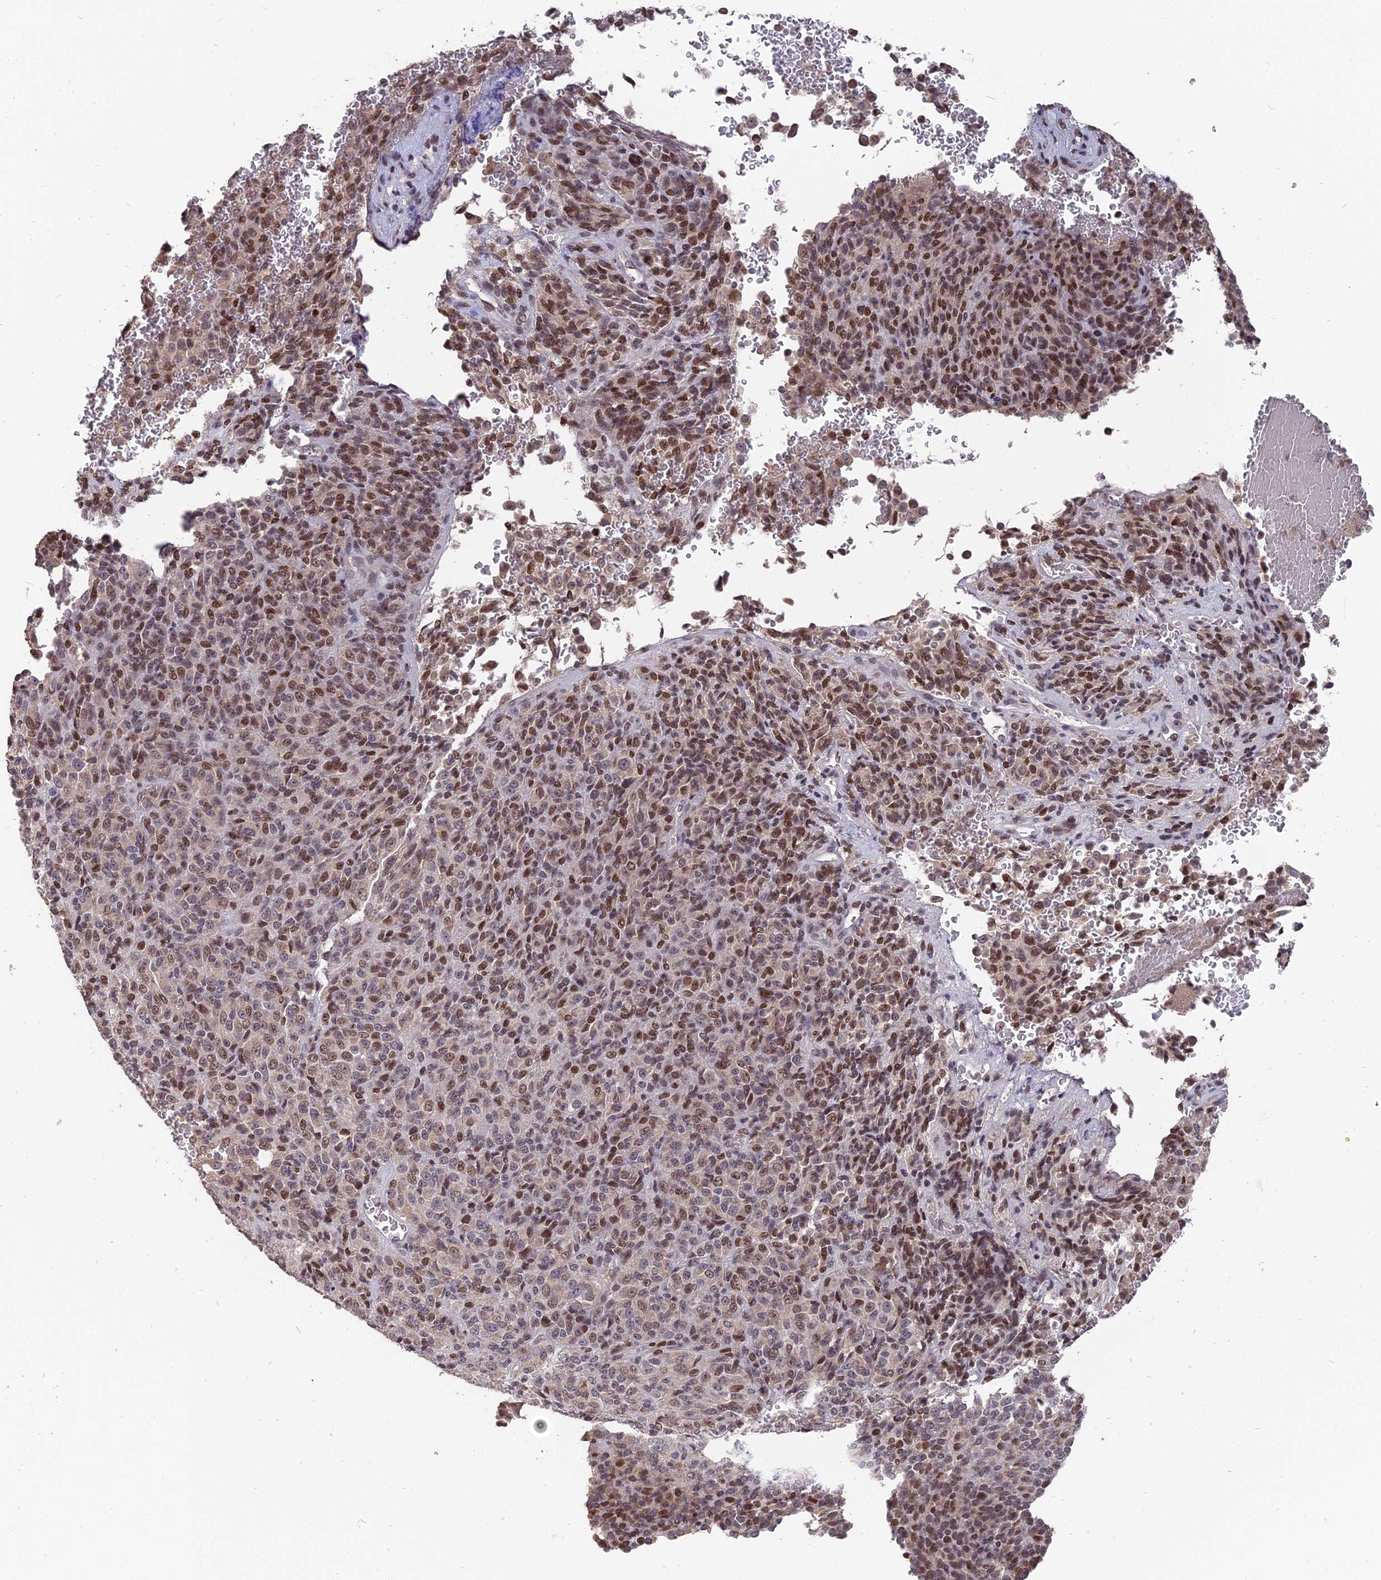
{"staining": {"intensity": "moderate", "quantity": ">75%", "location": "nuclear"}, "tissue": "melanoma", "cell_type": "Tumor cells", "image_type": "cancer", "snomed": [{"axis": "morphology", "description": "Malignant melanoma, Metastatic site"}, {"axis": "topography", "description": "Brain"}], "caption": "A high-resolution micrograph shows immunohistochemistry staining of melanoma, which displays moderate nuclear expression in approximately >75% of tumor cells.", "gene": "NR1H3", "patient": {"sex": "female", "age": 56}}